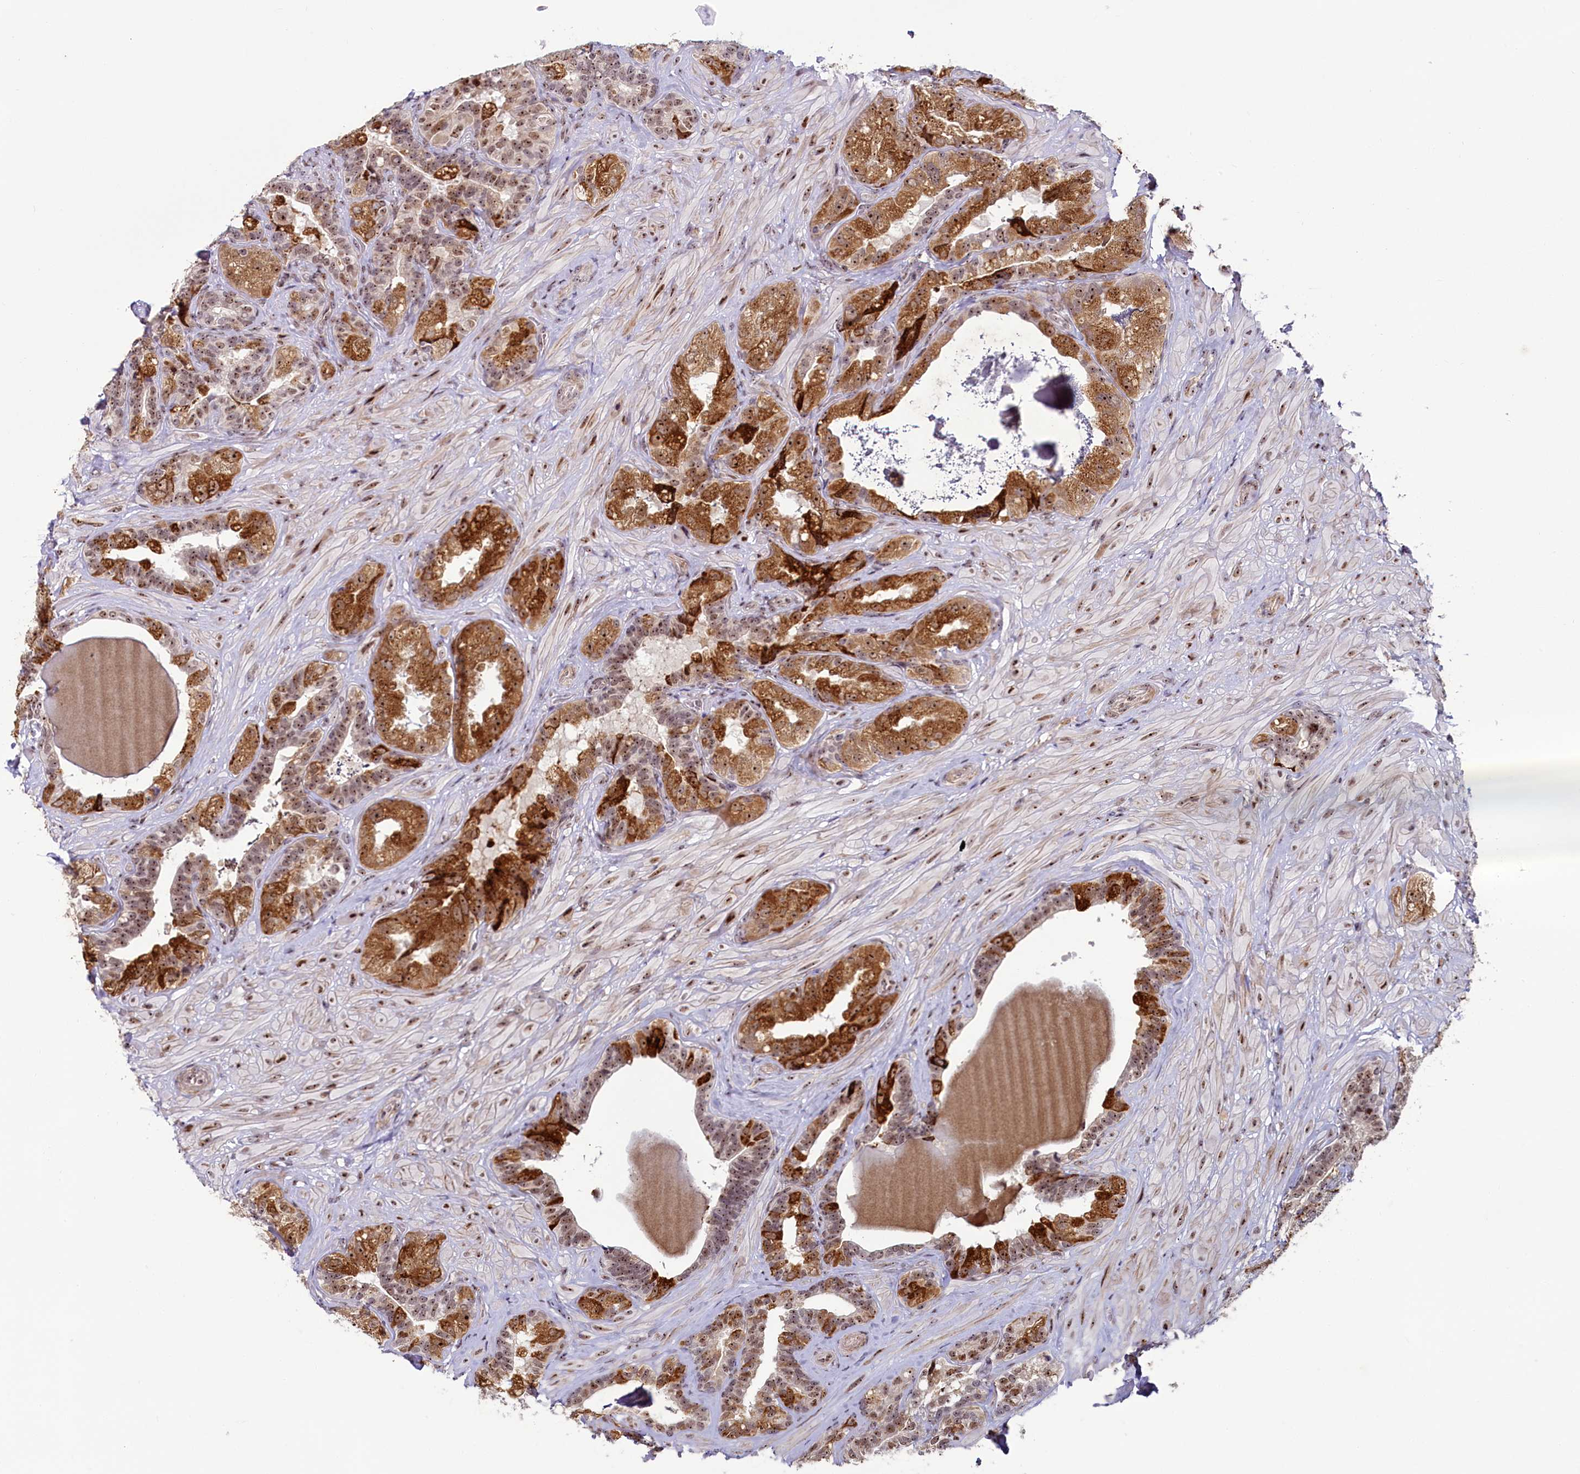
{"staining": {"intensity": "strong", "quantity": ">75%", "location": "cytoplasmic/membranous,nuclear"}, "tissue": "seminal vesicle", "cell_type": "Glandular cells", "image_type": "normal", "snomed": [{"axis": "morphology", "description": "Normal tissue, NOS"}, {"axis": "topography", "description": "Prostate and seminal vesicle, NOS"}, {"axis": "topography", "description": "Prostate"}, {"axis": "topography", "description": "Seminal veicle"}], "caption": "Benign seminal vesicle reveals strong cytoplasmic/membranous,nuclear staining in about >75% of glandular cells.", "gene": "TCOF1", "patient": {"sex": "male", "age": 67}}